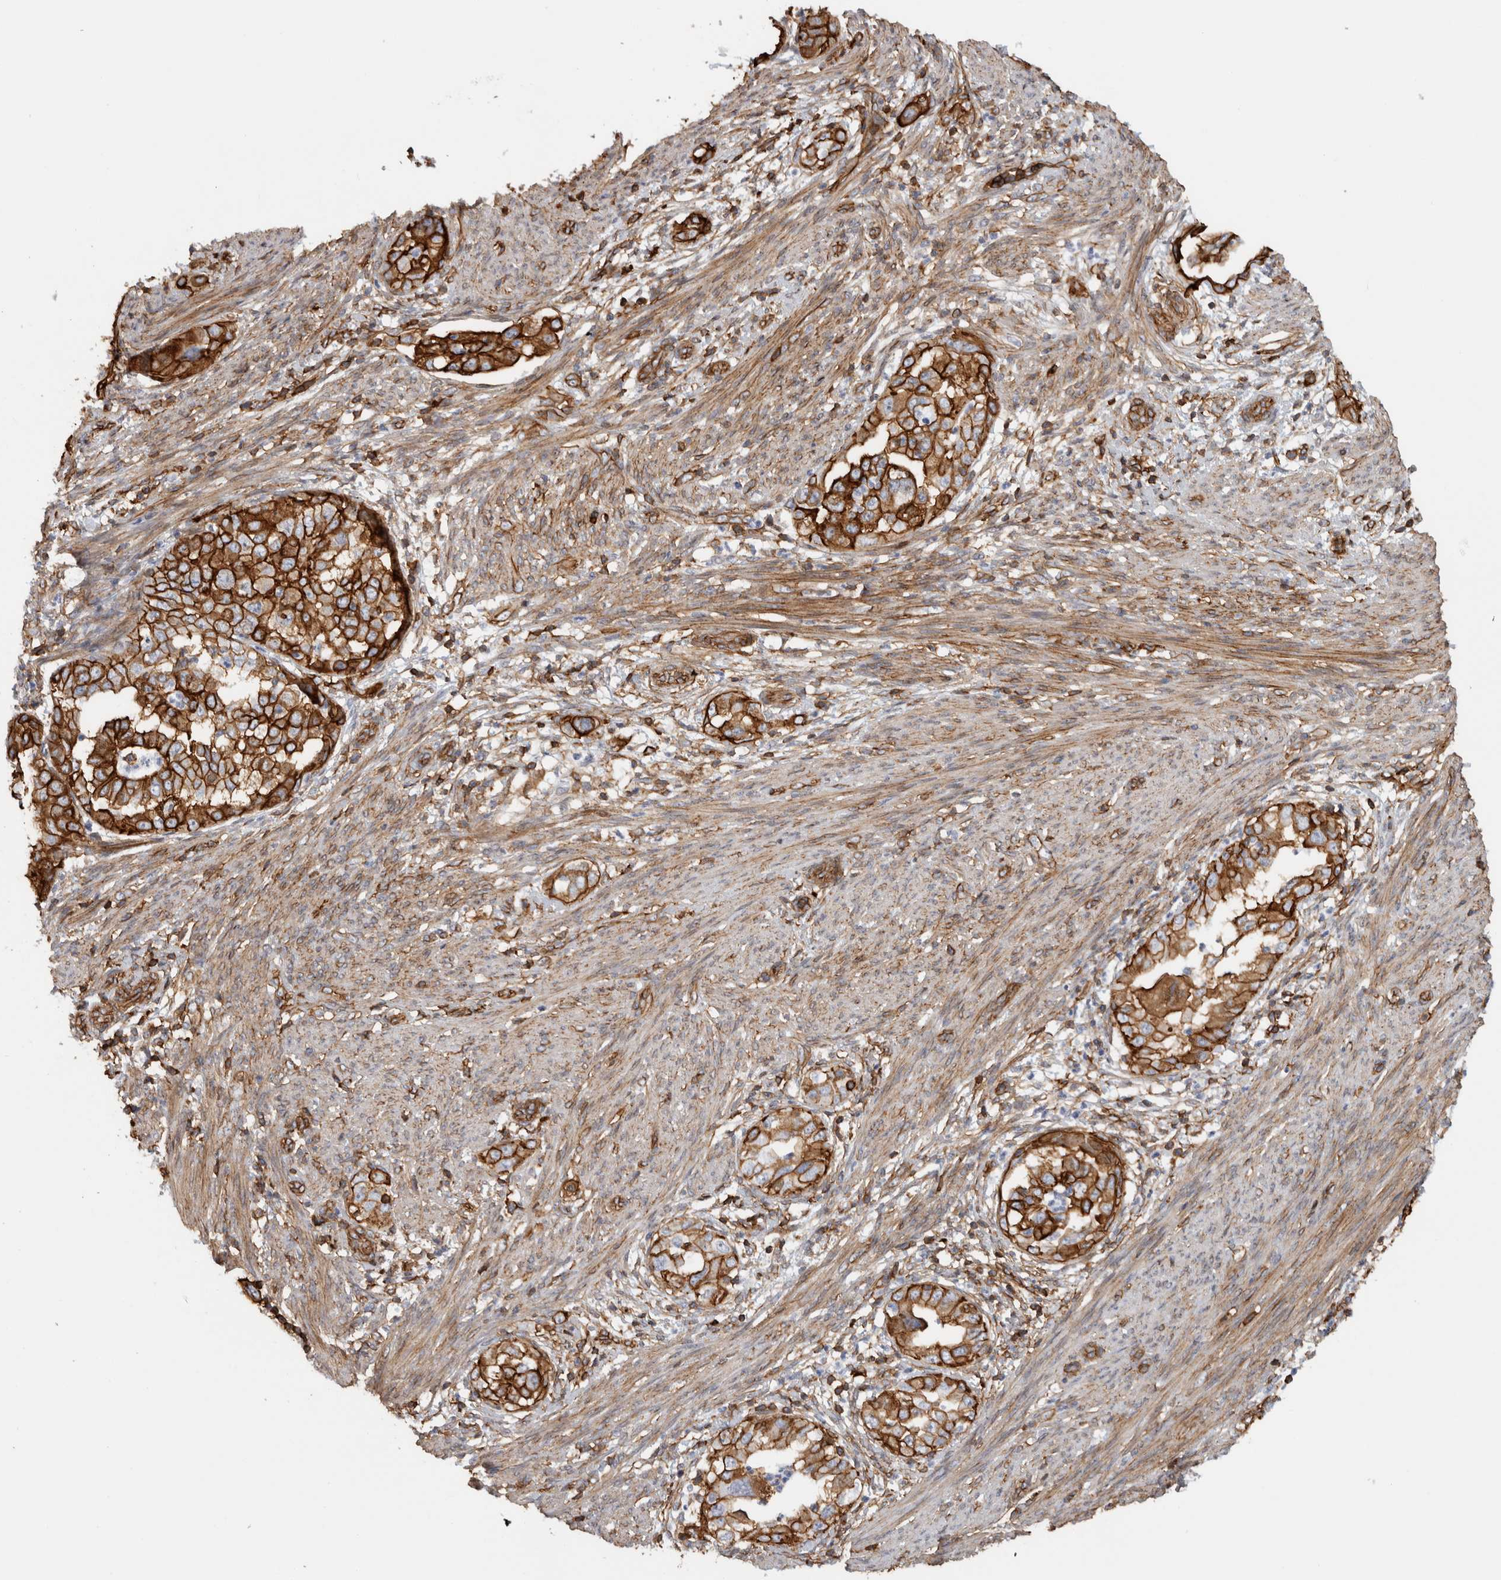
{"staining": {"intensity": "strong", "quantity": ">75%", "location": "cytoplasmic/membranous"}, "tissue": "endometrial cancer", "cell_type": "Tumor cells", "image_type": "cancer", "snomed": [{"axis": "morphology", "description": "Adenocarcinoma, NOS"}, {"axis": "topography", "description": "Endometrium"}], "caption": "Endometrial cancer stained for a protein (brown) demonstrates strong cytoplasmic/membranous positive staining in about >75% of tumor cells.", "gene": "AHNAK", "patient": {"sex": "female", "age": 85}}